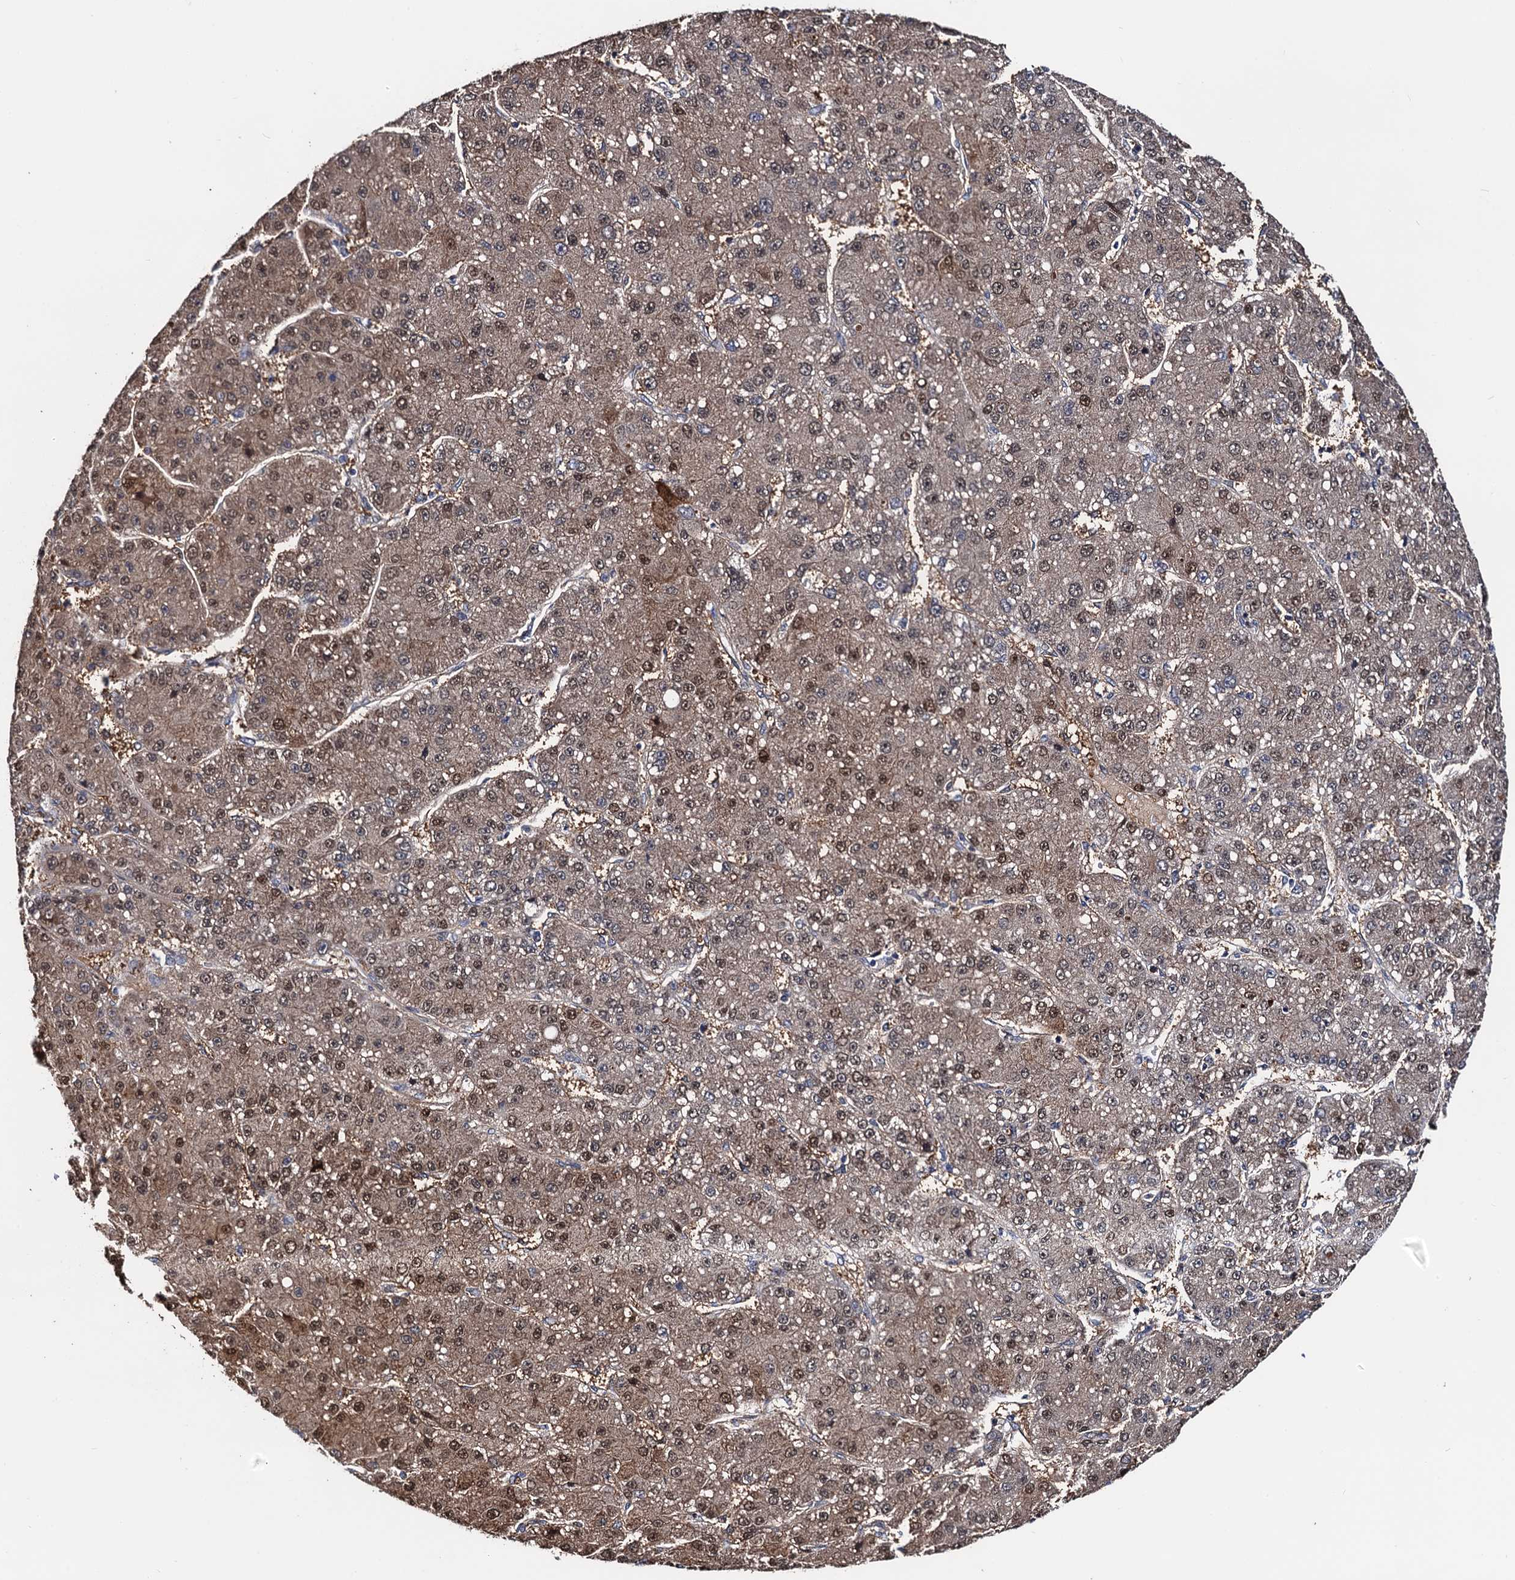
{"staining": {"intensity": "moderate", "quantity": ">75%", "location": "cytoplasmic/membranous,nuclear"}, "tissue": "liver cancer", "cell_type": "Tumor cells", "image_type": "cancer", "snomed": [{"axis": "morphology", "description": "Carcinoma, Hepatocellular, NOS"}, {"axis": "topography", "description": "Liver"}], "caption": "Immunohistochemistry photomicrograph of human liver hepatocellular carcinoma stained for a protein (brown), which demonstrates medium levels of moderate cytoplasmic/membranous and nuclear expression in approximately >75% of tumor cells.", "gene": "PTCD3", "patient": {"sex": "male", "age": 67}}